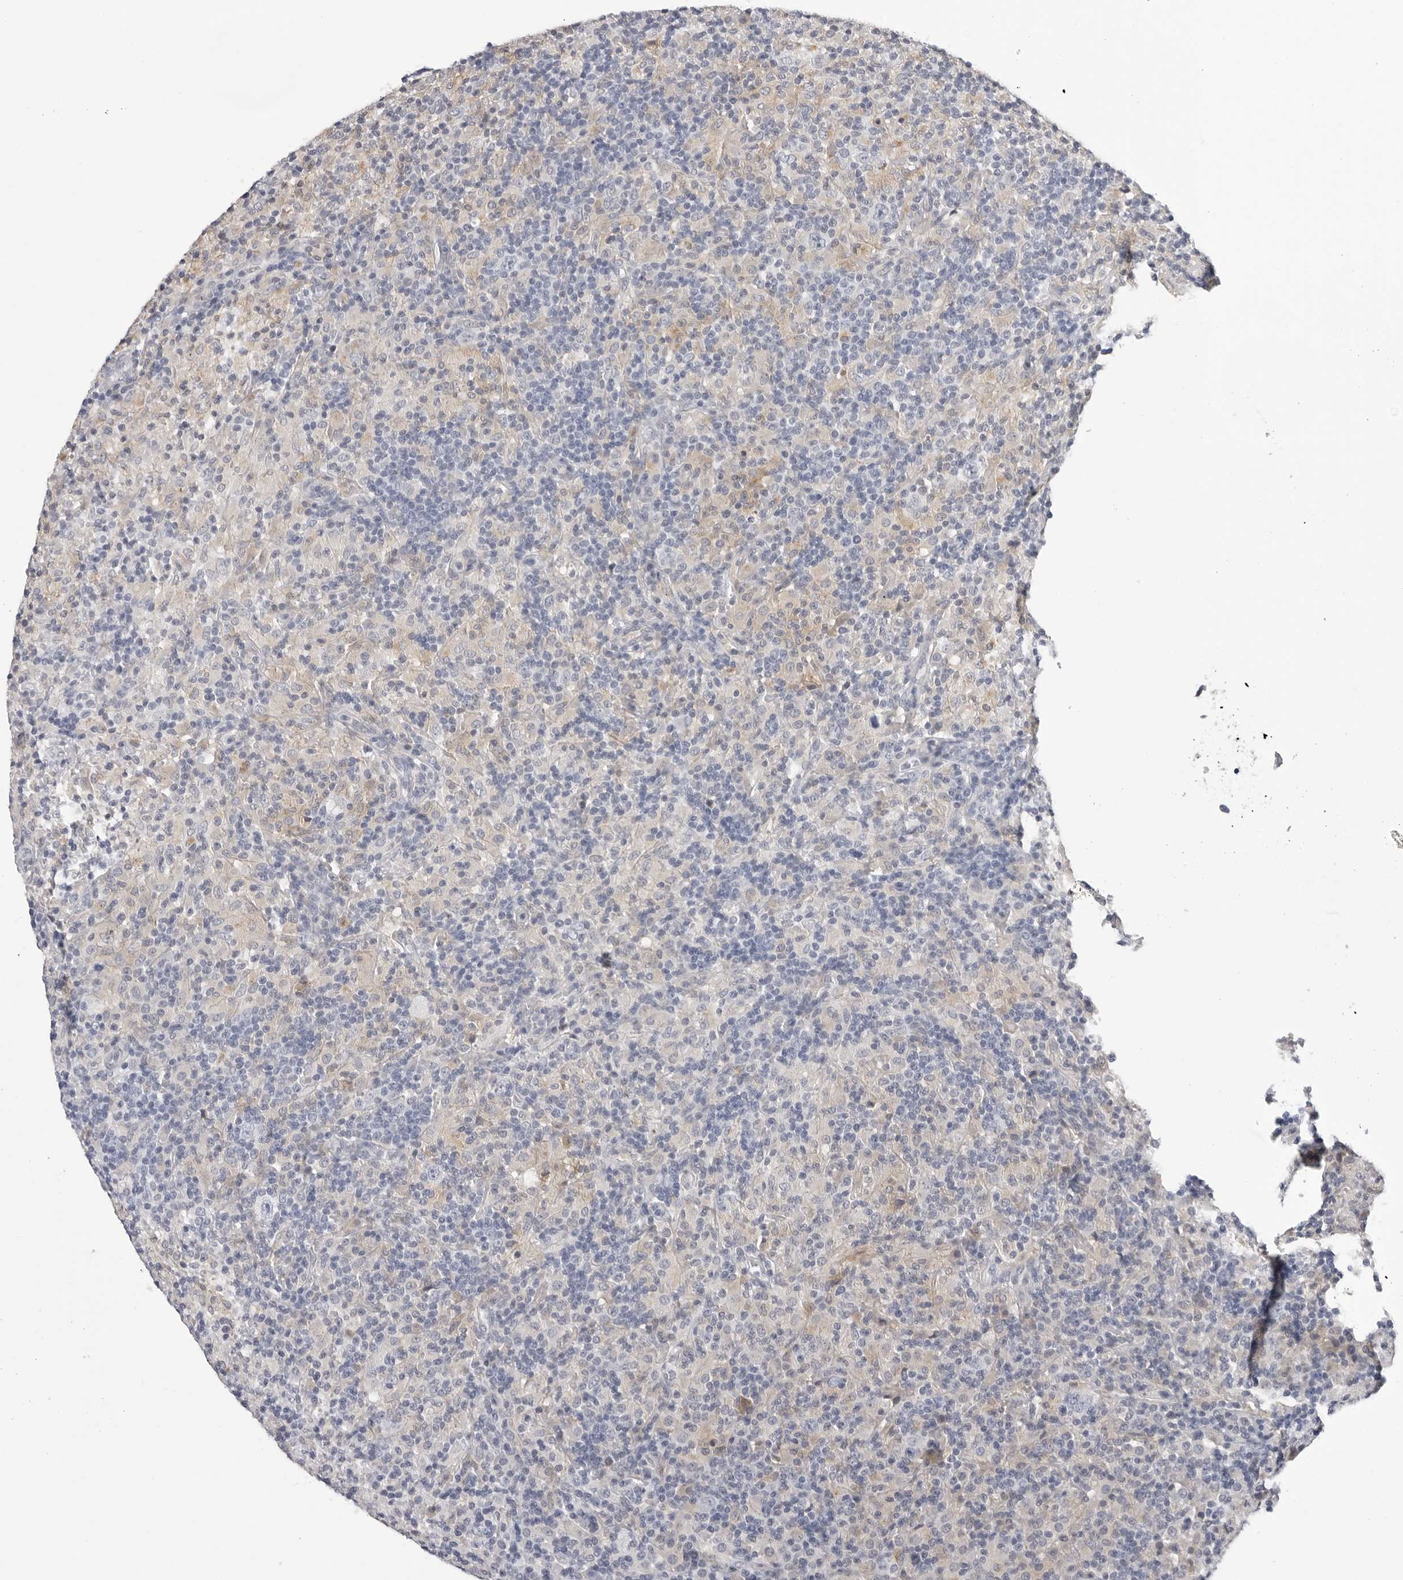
{"staining": {"intensity": "negative", "quantity": "none", "location": "none"}, "tissue": "lymphoma", "cell_type": "Tumor cells", "image_type": "cancer", "snomed": [{"axis": "morphology", "description": "Hodgkin's disease, NOS"}, {"axis": "topography", "description": "Lymph node"}], "caption": "The image reveals no staining of tumor cells in Hodgkin's disease.", "gene": "ZNF502", "patient": {"sex": "male", "age": 70}}